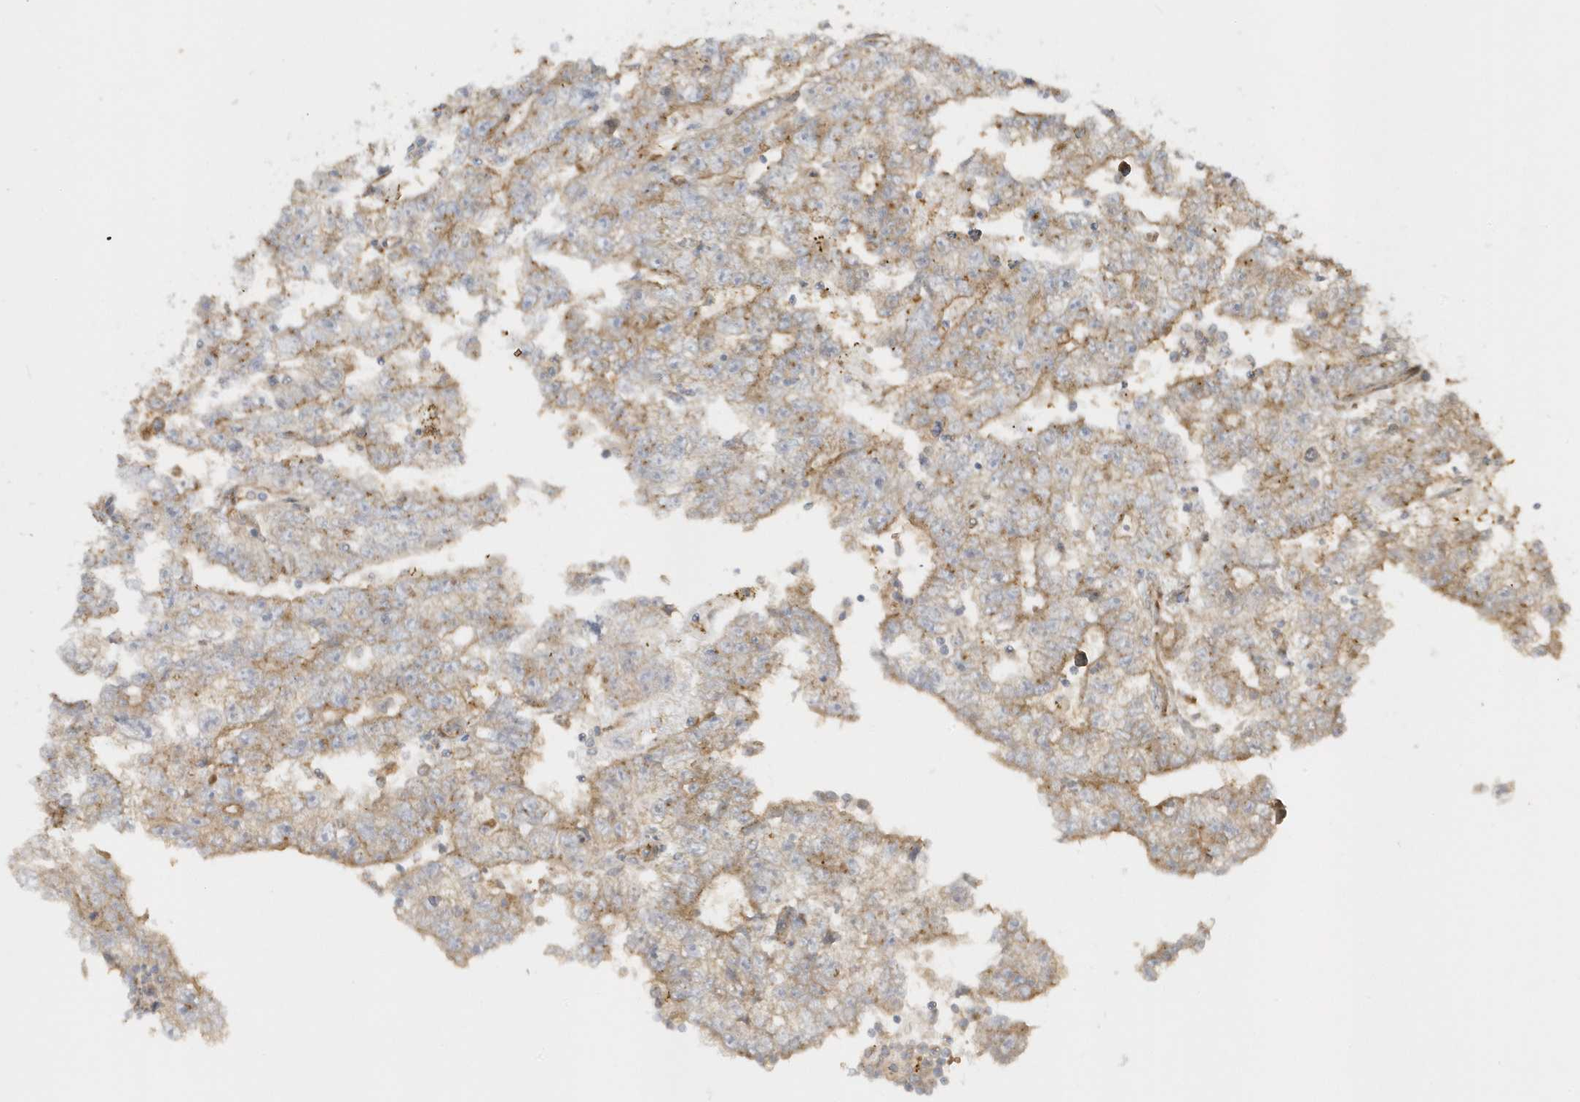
{"staining": {"intensity": "moderate", "quantity": ">75%", "location": "cytoplasmic/membranous"}, "tissue": "testis cancer", "cell_type": "Tumor cells", "image_type": "cancer", "snomed": [{"axis": "morphology", "description": "Carcinoma, Embryonal, NOS"}, {"axis": "topography", "description": "Testis"}], "caption": "This micrograph displays immunohistochemistry (IHC) staining of testis embryonal carcinoma, with medium moderate cytoplasmic/membranous staining in about >75% of tumor cells.", "gene": "RPP40", "patient": {"sex": "male", "age": 25}}